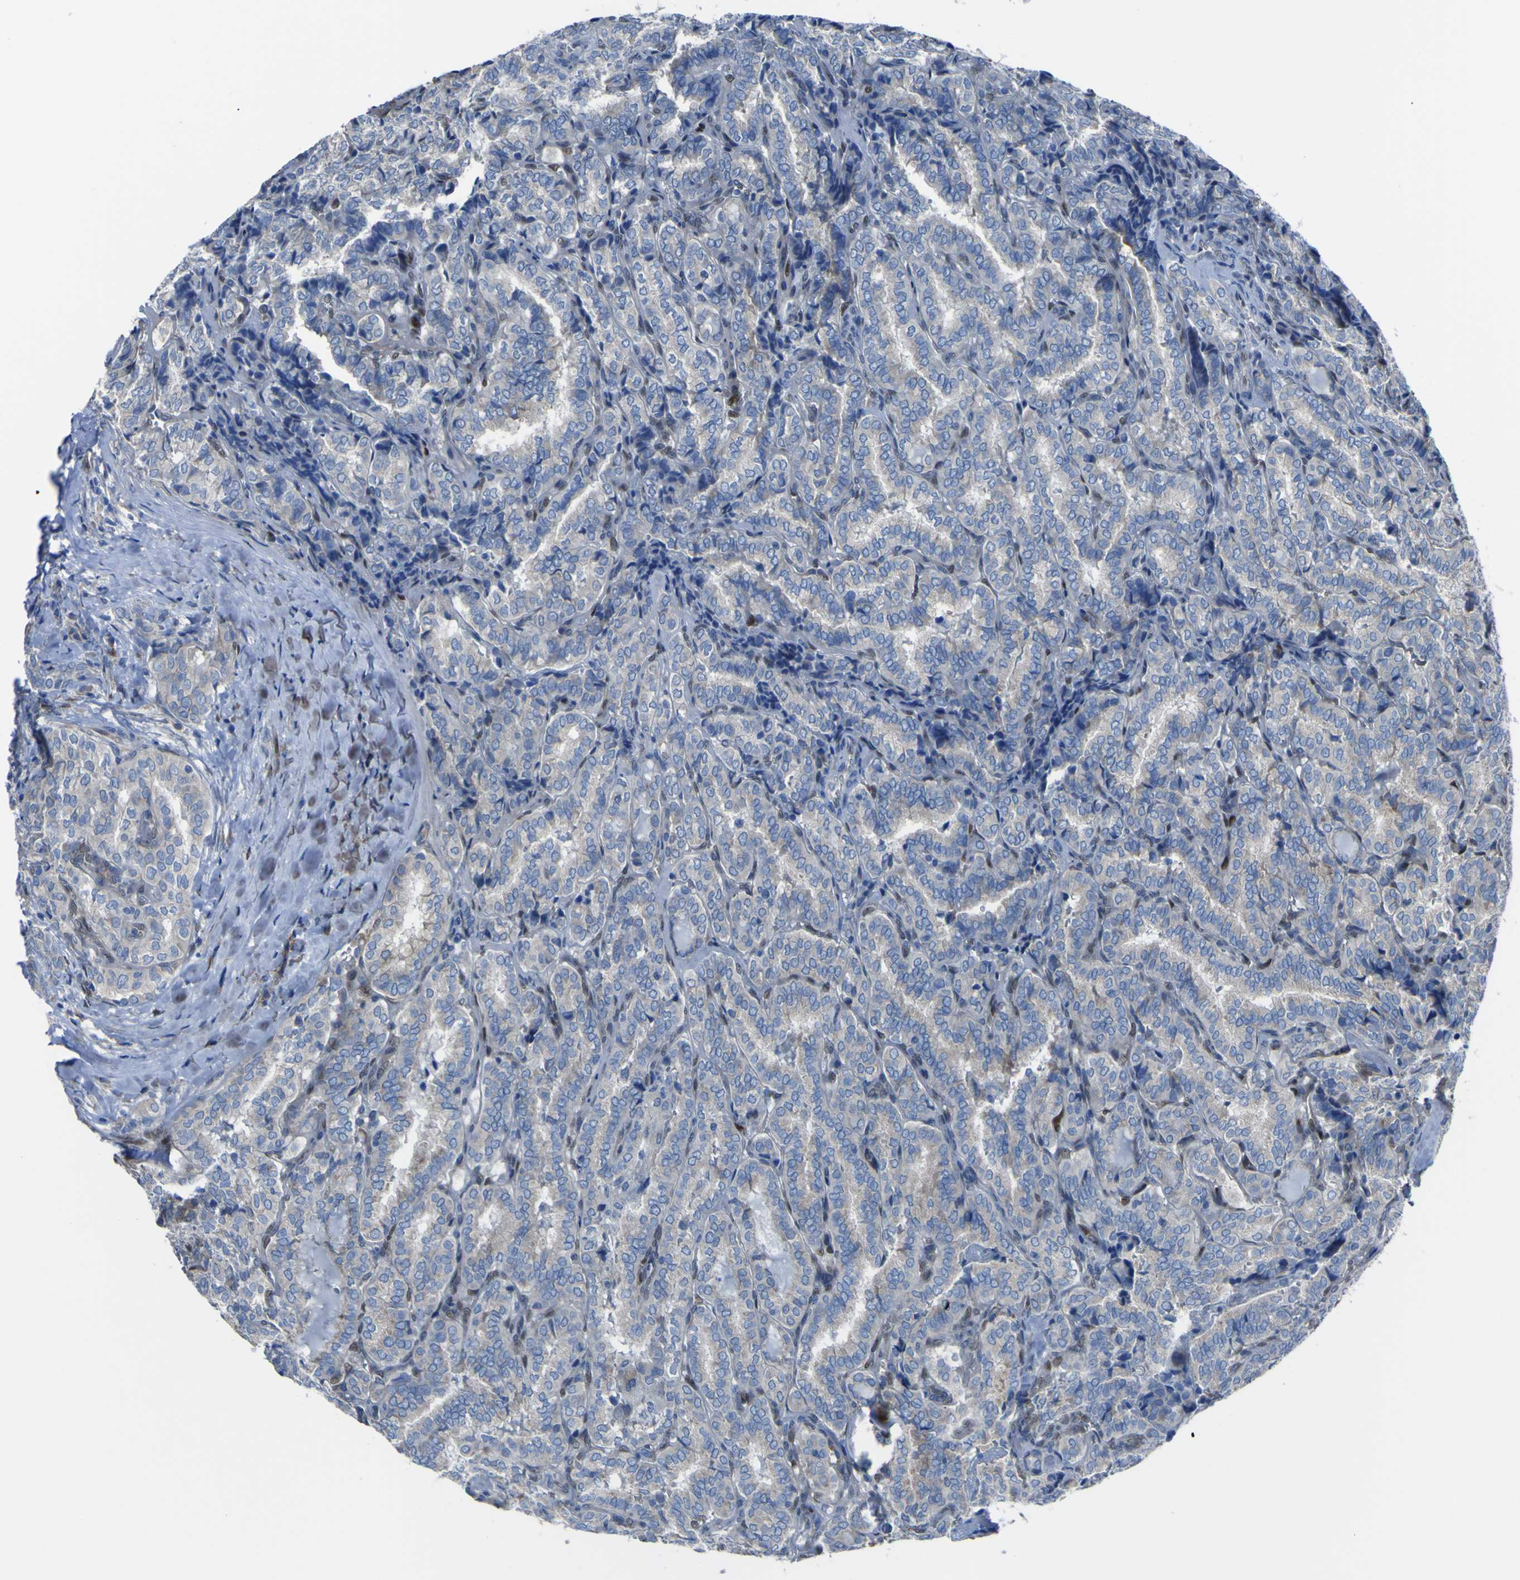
{"staining": {"intensity": "negative", "quantity": "none", "location": "none"}, "tissue": "thyroid cancer", "cell_type": "Tumor cells", "image_type": "cancer", "snomed": [{"axis": "morphology", "description": "Normal tissue, NOS"}, {"axis": "morphology", "description": "Papillary adenocarcinoma, NOS"}, {"axis": "topography", "description": "Thyroid gland"}], "caption": "Thyroid cancer (papillary adenocarcinoma) was stained to show a protein in brown. There is no significant expression in tumor cells.", "gene": "LRRN1", "patient": {"sex": "female", "age": 30}}